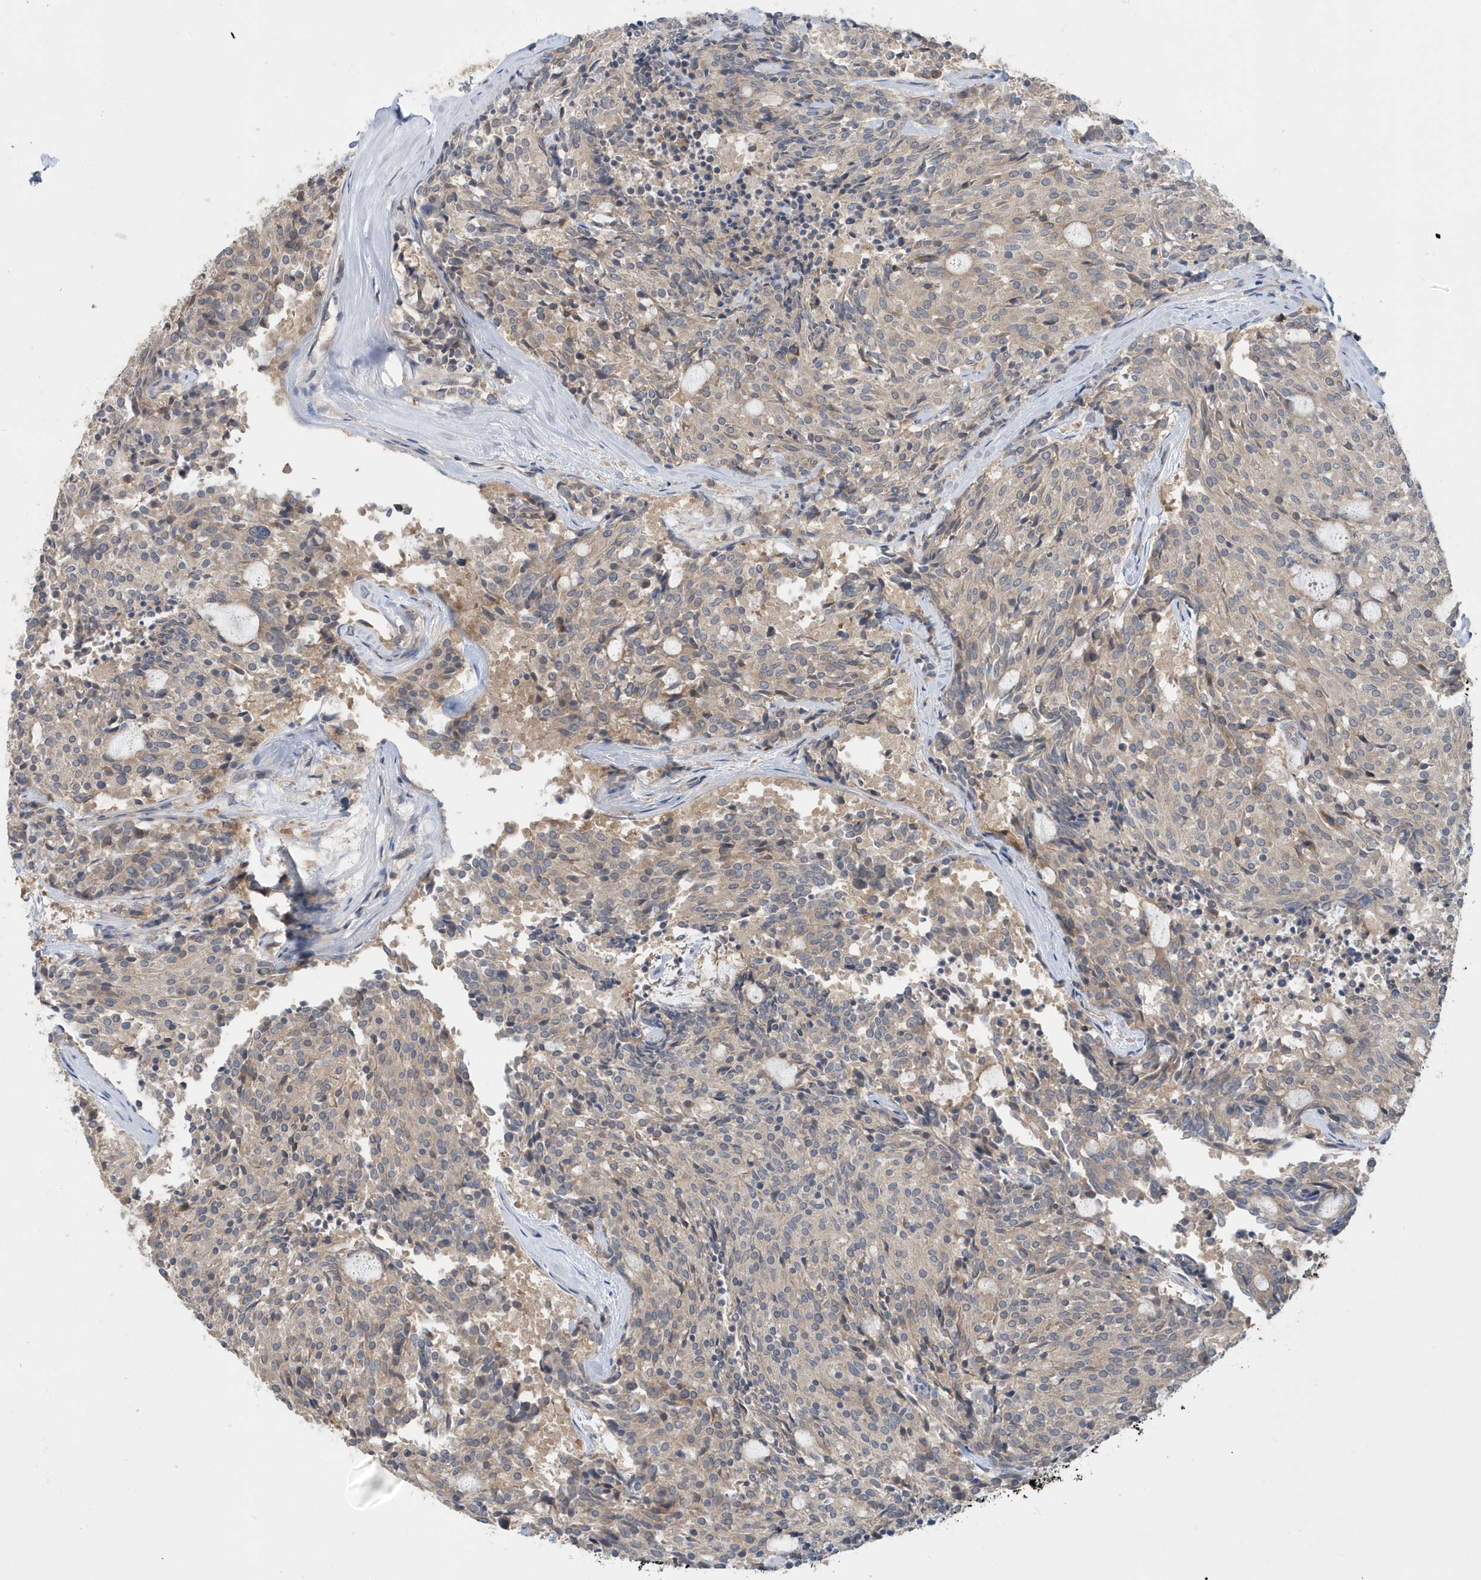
{"staining": {"intensity": "negative", "quantity": "none", "location": "none"}, "tissue": "carcinoid", "cell_type": "Tumor cells", "image_type": "cancer", "snomed": [{"axis": "morphology", "description": "Carcinoid, malignant, NOS"}, {"axis": "topography", "description": "Pancreas"}], "caption": "Immunohistochemistry (IHC) photomicrograph of neoplastic tissue: human malignant carcinoid stained with DAB (3,3'-diaminobenzidine) reveals no significant protein expression in tumor cells.", "gene": "LAPTM4A", "patient": {"sex": "female", "age": 54}}